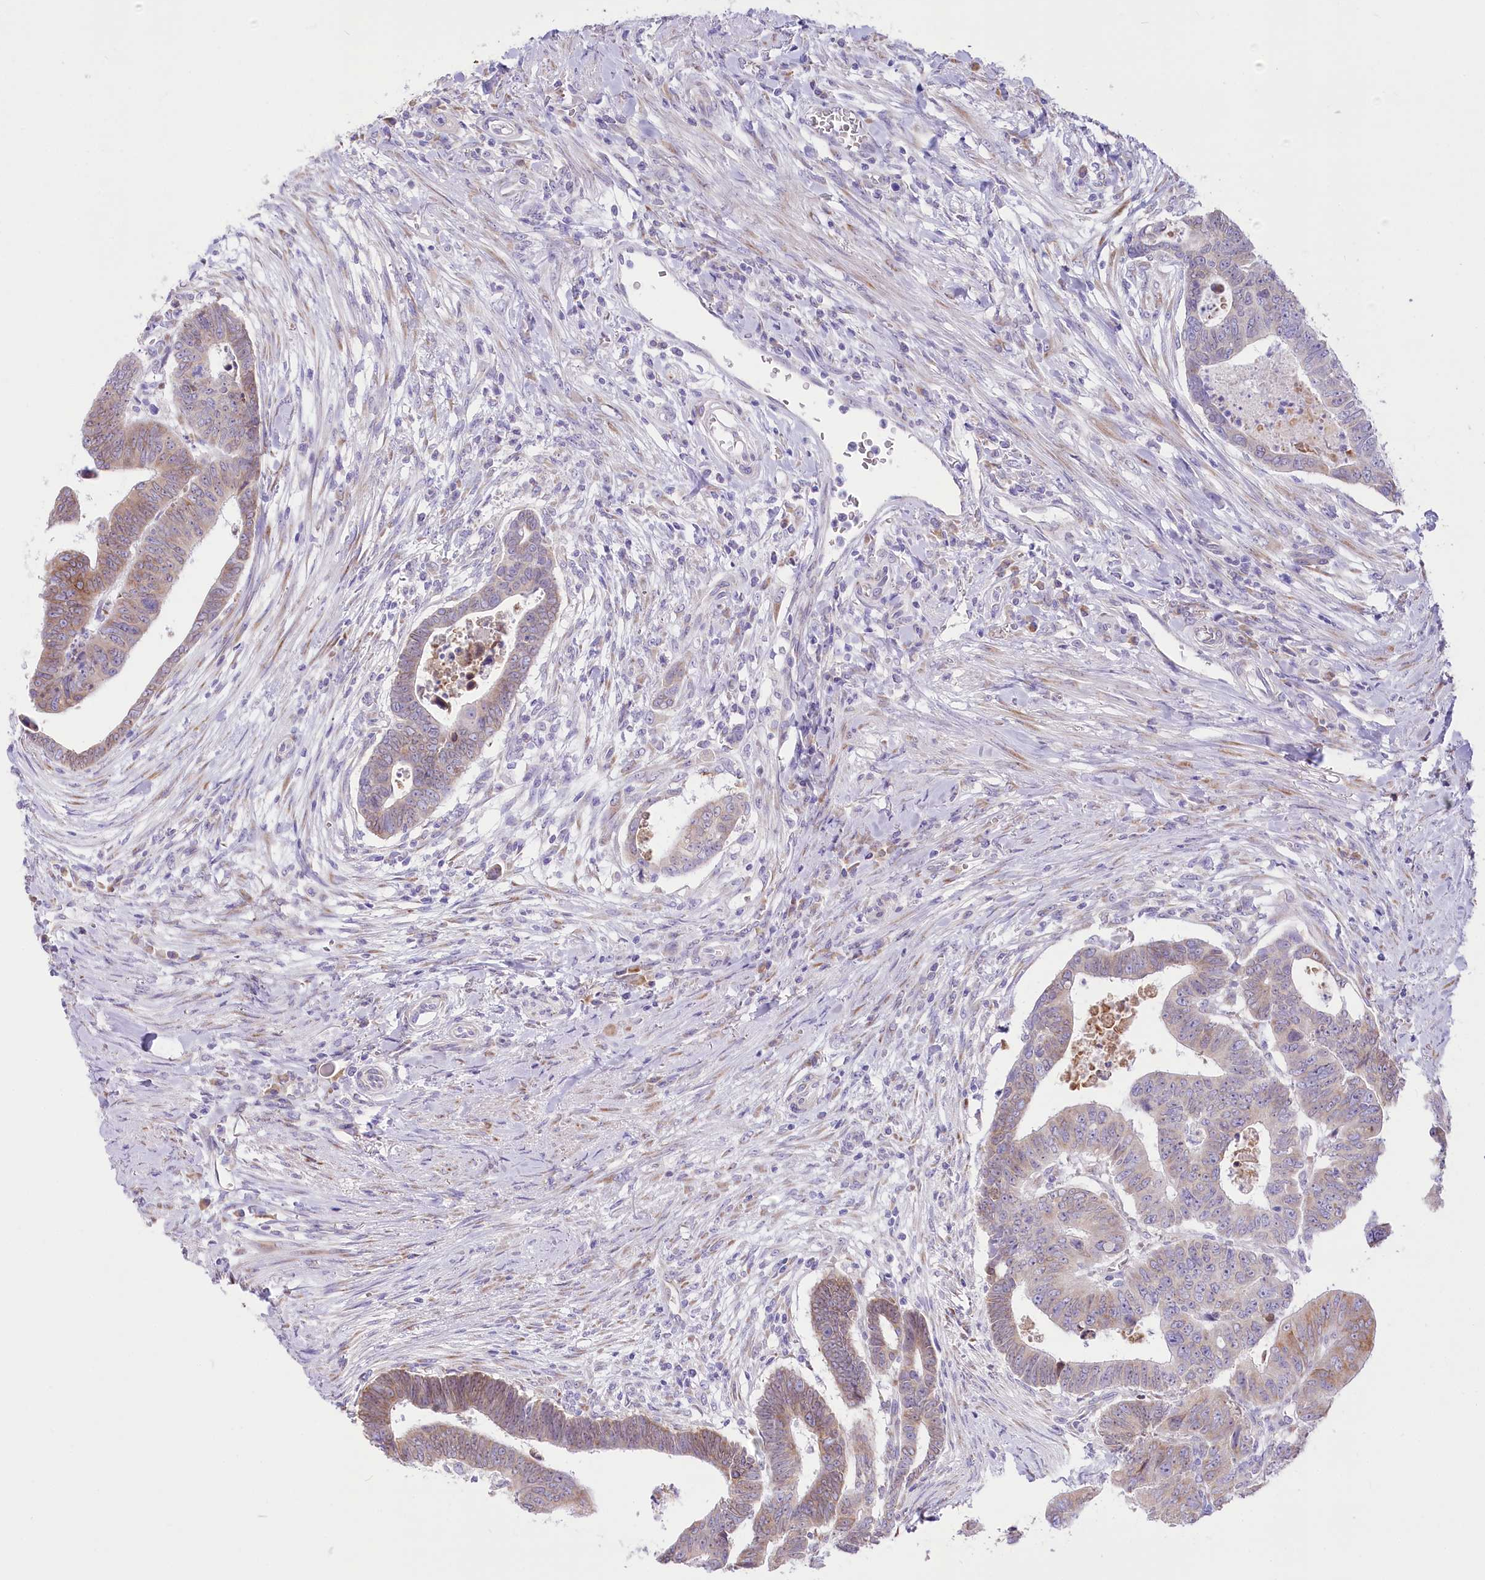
{"staining": {"intensity": "moderate", "quantity": "<25%", "location": "cytoplasmic/membranous"}, "tissue": "colorectal cancer", "cell_type": "Tumor cells", "image_type": "cancer", "snomed": [{"axis": "morphology", "description": "Normal tissue, NOS"}, {"axis": "morphology", "description": "Adenocarcinoma, NOS"}, {"axis": "topography", "description": "Rectum"}], "caption": "This is an image of IHC staining of colorectal adenocarcinoma, which shows moderate expression in the cytoplasmic/membranous of tumor cells.", "gene": "STT3B", "patient": {"sex": "female", "age": 65}}